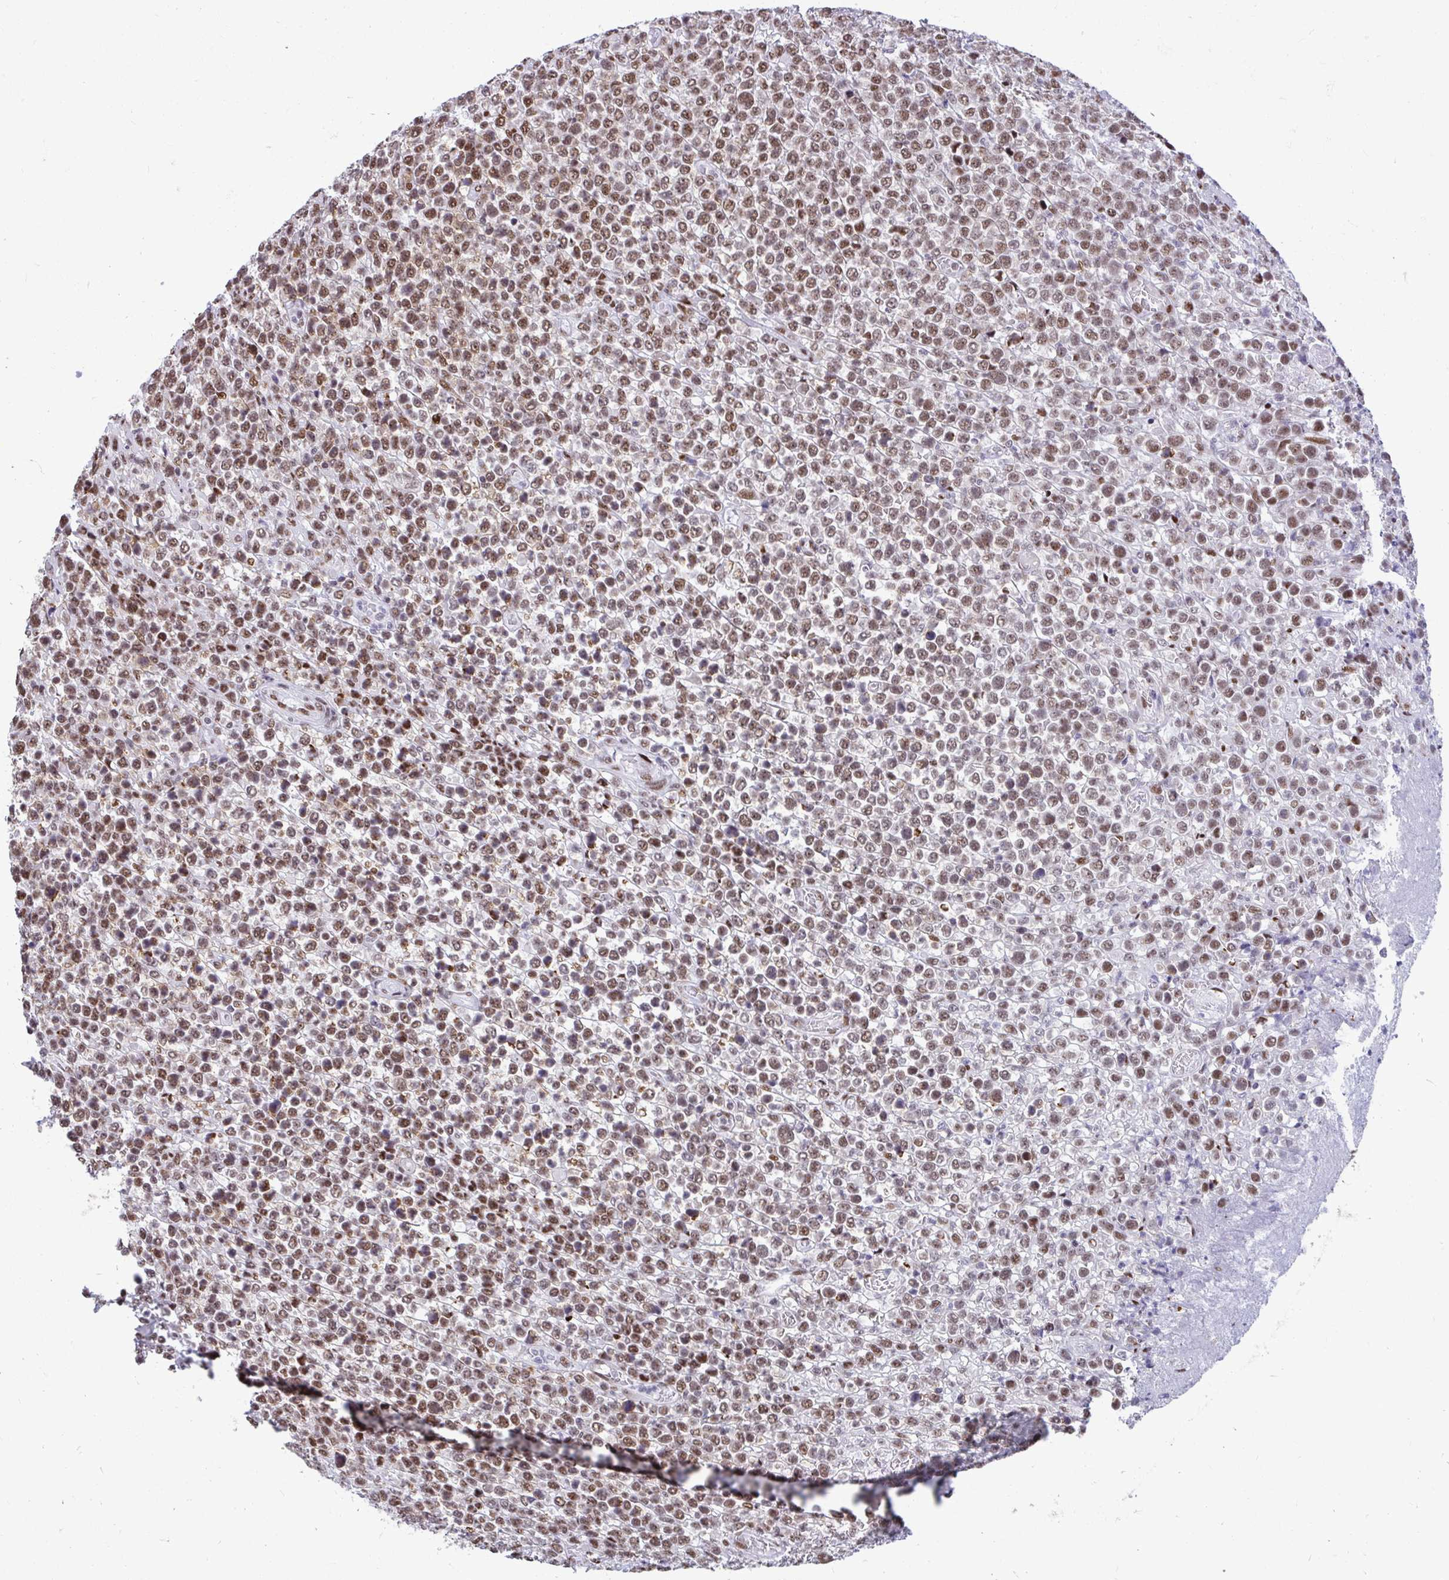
{"staining": {"intensity": "moderate", "quantity": ">75%", "location": "nuclear"}, "tissue": "lymphoma", "cell_type": "Tumor cells", "image_type": "cancer", "snomed": [{"axis": "morphology", "description": "Malignant lymphoma, non-Hodgkin's type, High grade"}, {"axis": "topography", "description": "Soft tissue"}], "caption": "This micrograph reveals malignant lymphoma, non-Hodgkin's type (high-grade) stained with immunohistochemistry to label a protein in brown. The nuclear of tumor cells show moderate positivity for the protein. Nuclei are counter-stained blue.", "gene": "SLC35C2", "patient": {"sex": "female", "age": 56}}